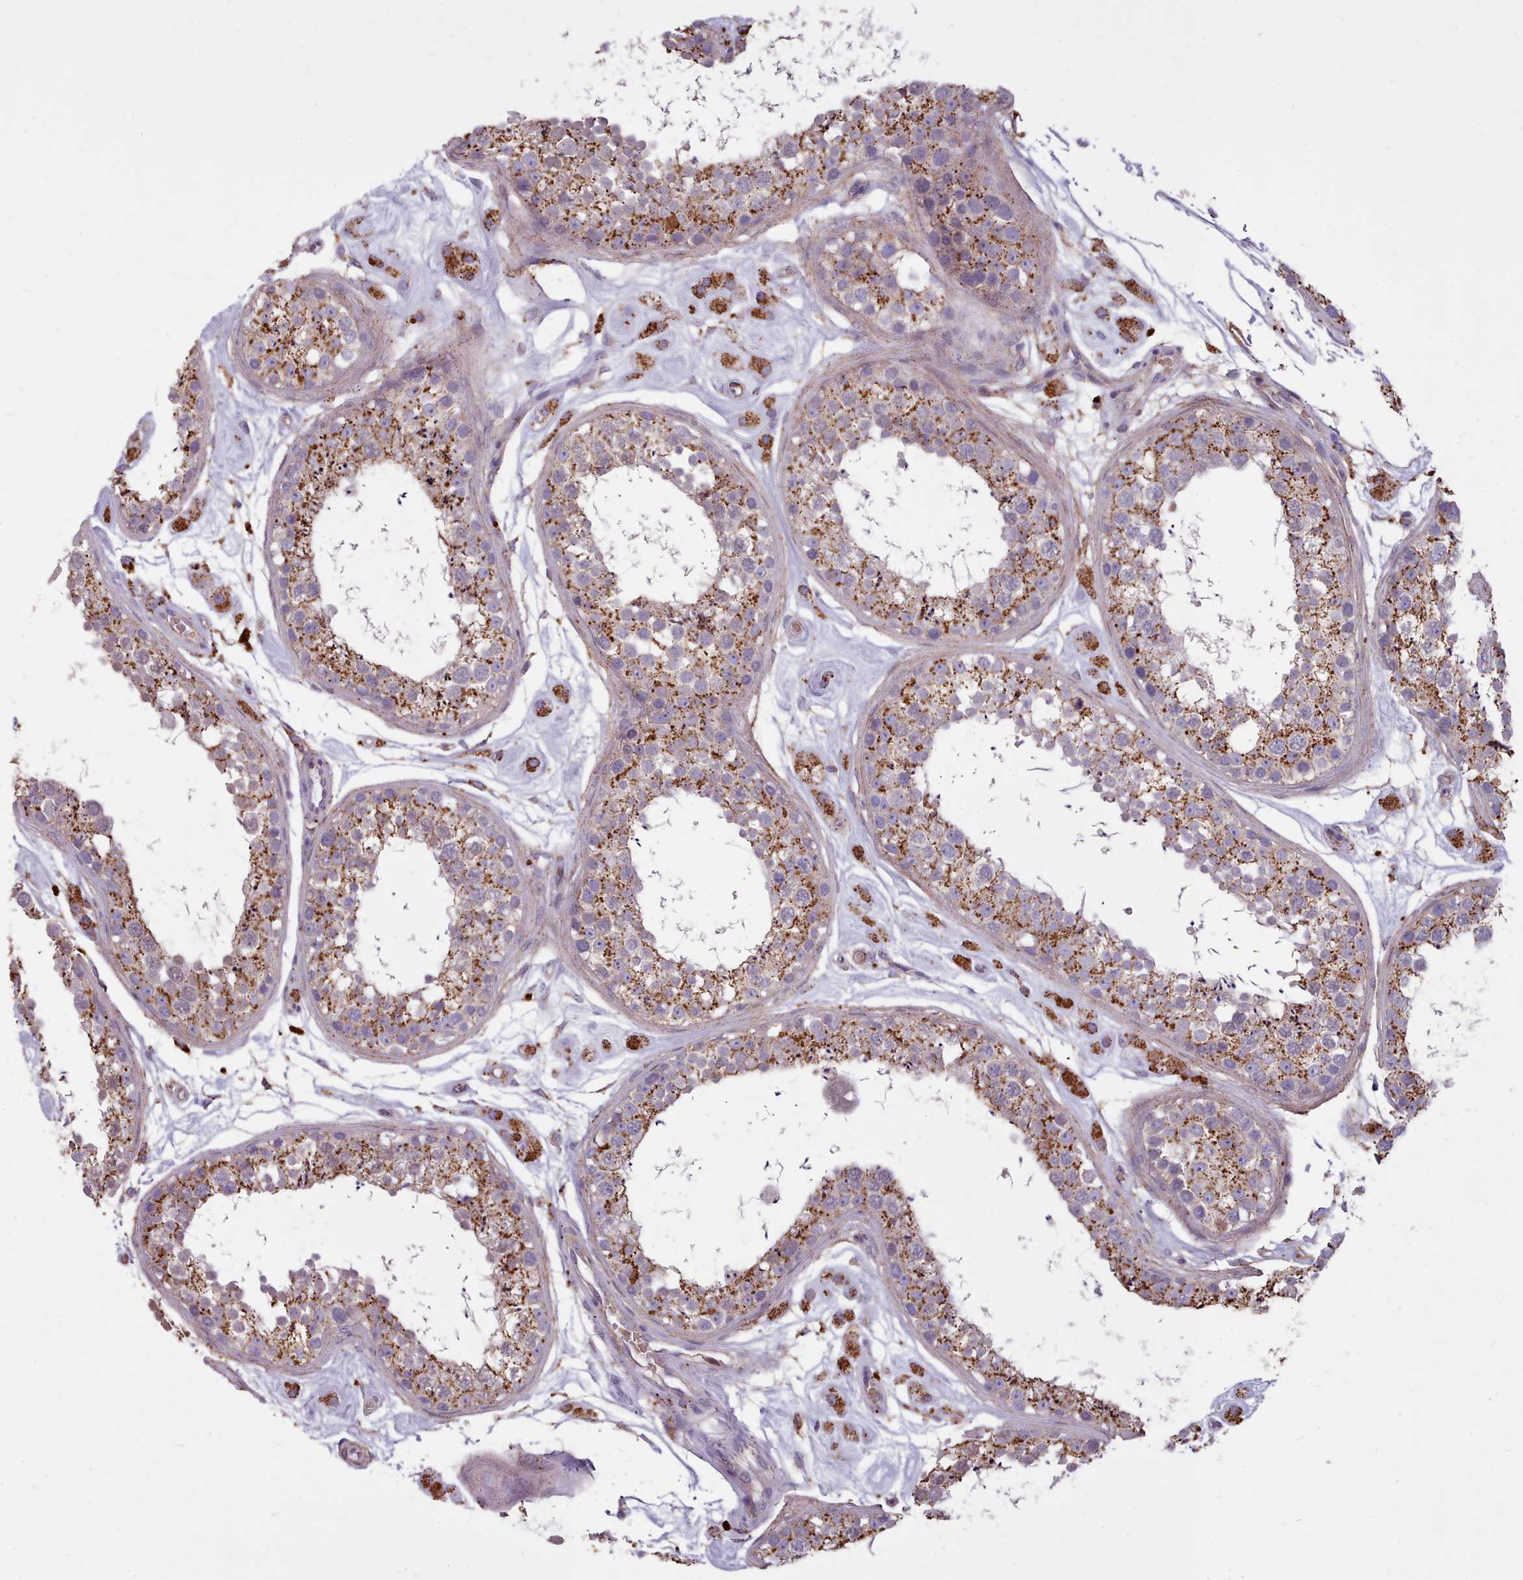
{"staining": {"intensity": "moderate", "quantity": ">75%", "location": "cytoplasmic/membranous"}, "tissue": "testis", "cell_type": "Cells in seminiferous ducts", "image_type": "normal", "snomed": [{"axis": "morphology", "description": "Normal tissue, NOS"}, {"axis": "topography", "description": "Testis"}], "caption": "This is a micrograph of IHC staining of benign testis, which shows moderate expression in the cytoplasmic/membranous of cells in seminiferous ducts.", "gene": "PACSIN3", "patient": {"sex": "male", "age": 25}}